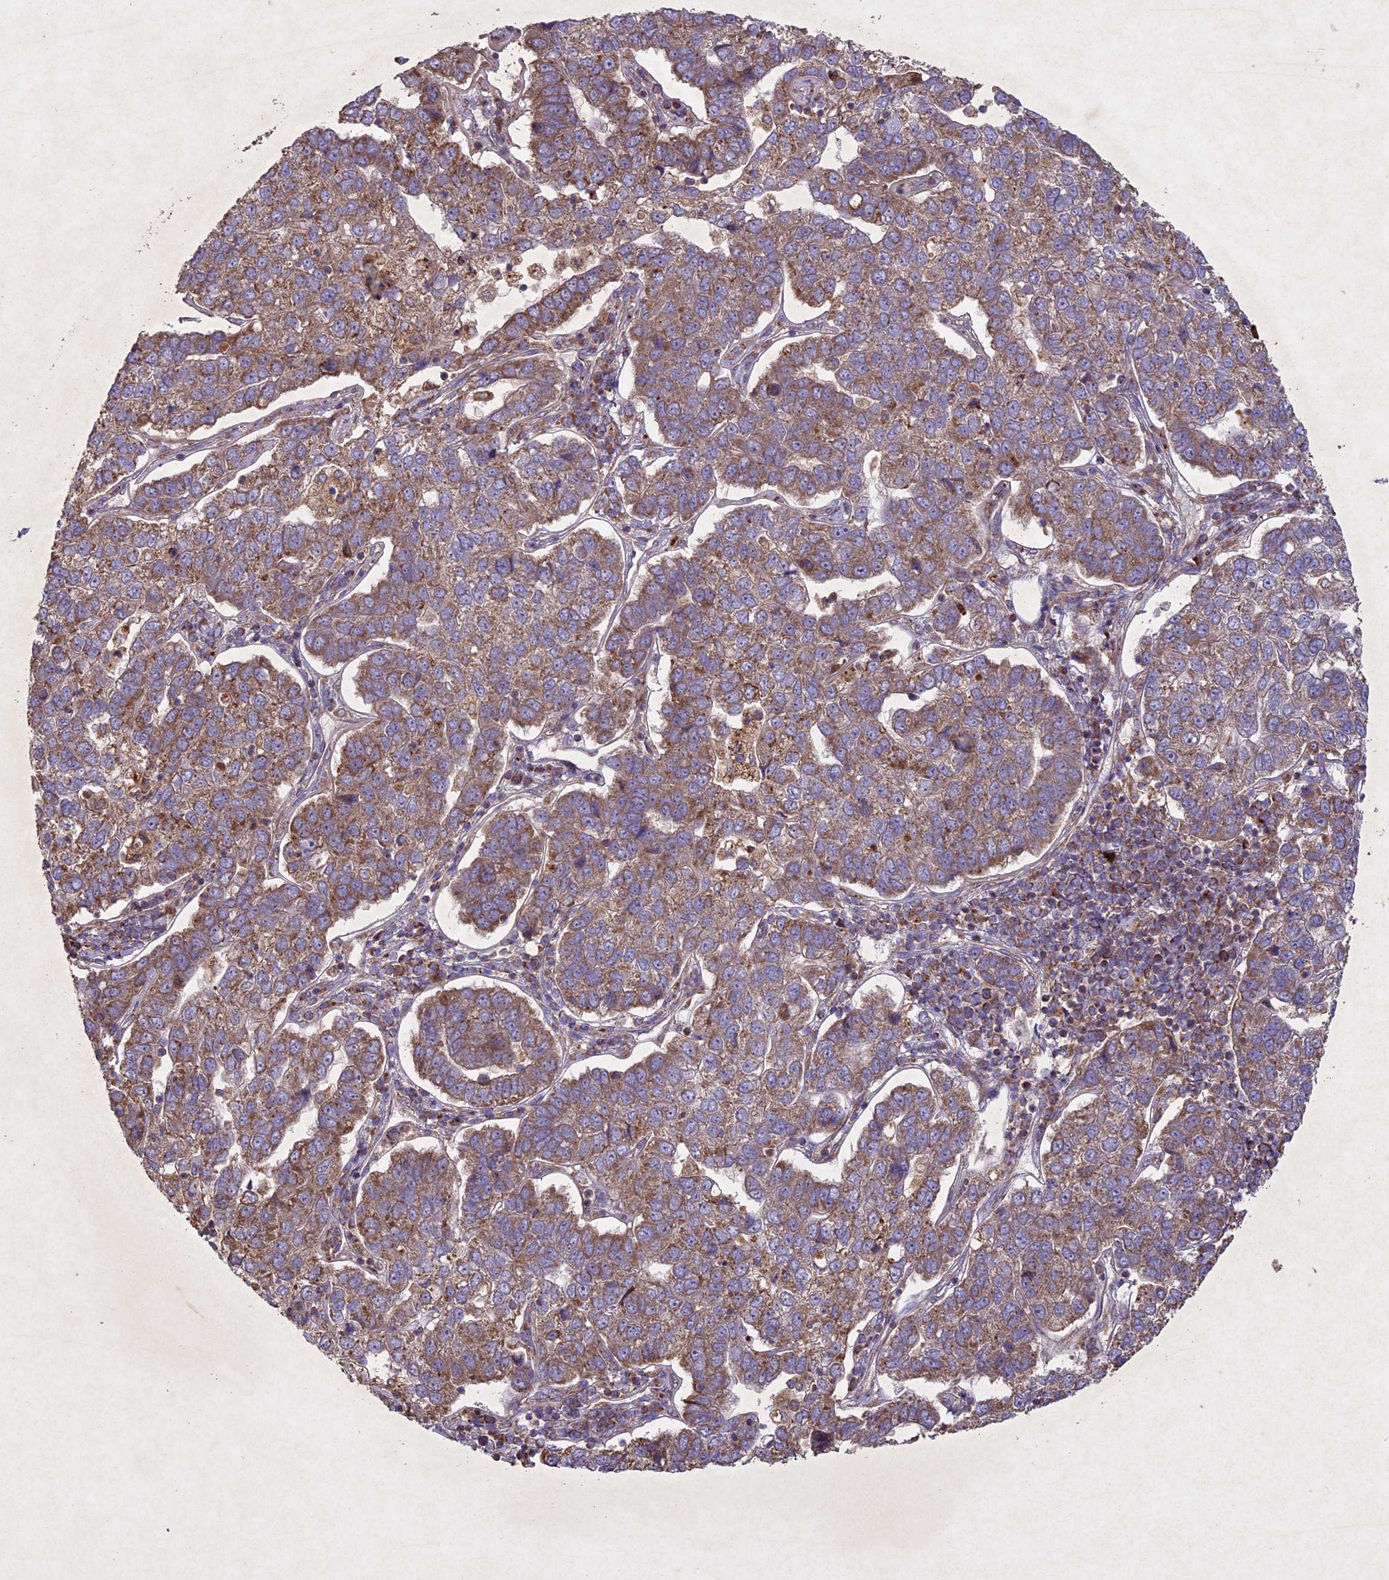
{"staining": {"intensity": "moderate", "quantity": ">75%", "location": "cytoplasmic/membranous"}, "tissue": "pancreatic cancer", "cell_type": "Tumor cells", "image_type": "cancer", "snomed": [{"axis": "morphology", "description": "Adenocarcinoma, NOS"}, {"axis": "topography", "description": "Pancreas"}], "caption": "Immunohistochemistry (DAB (3,3'-diaminobenzidine)) staining of human pancreatic cancer (adenocarcinoma) reveals moderate cytoplasmic/membranous protein positivity in approximately >75% of tumor cells.", "gene": "CIAO2B", "patient": {"sex": "female", "age": 61}}